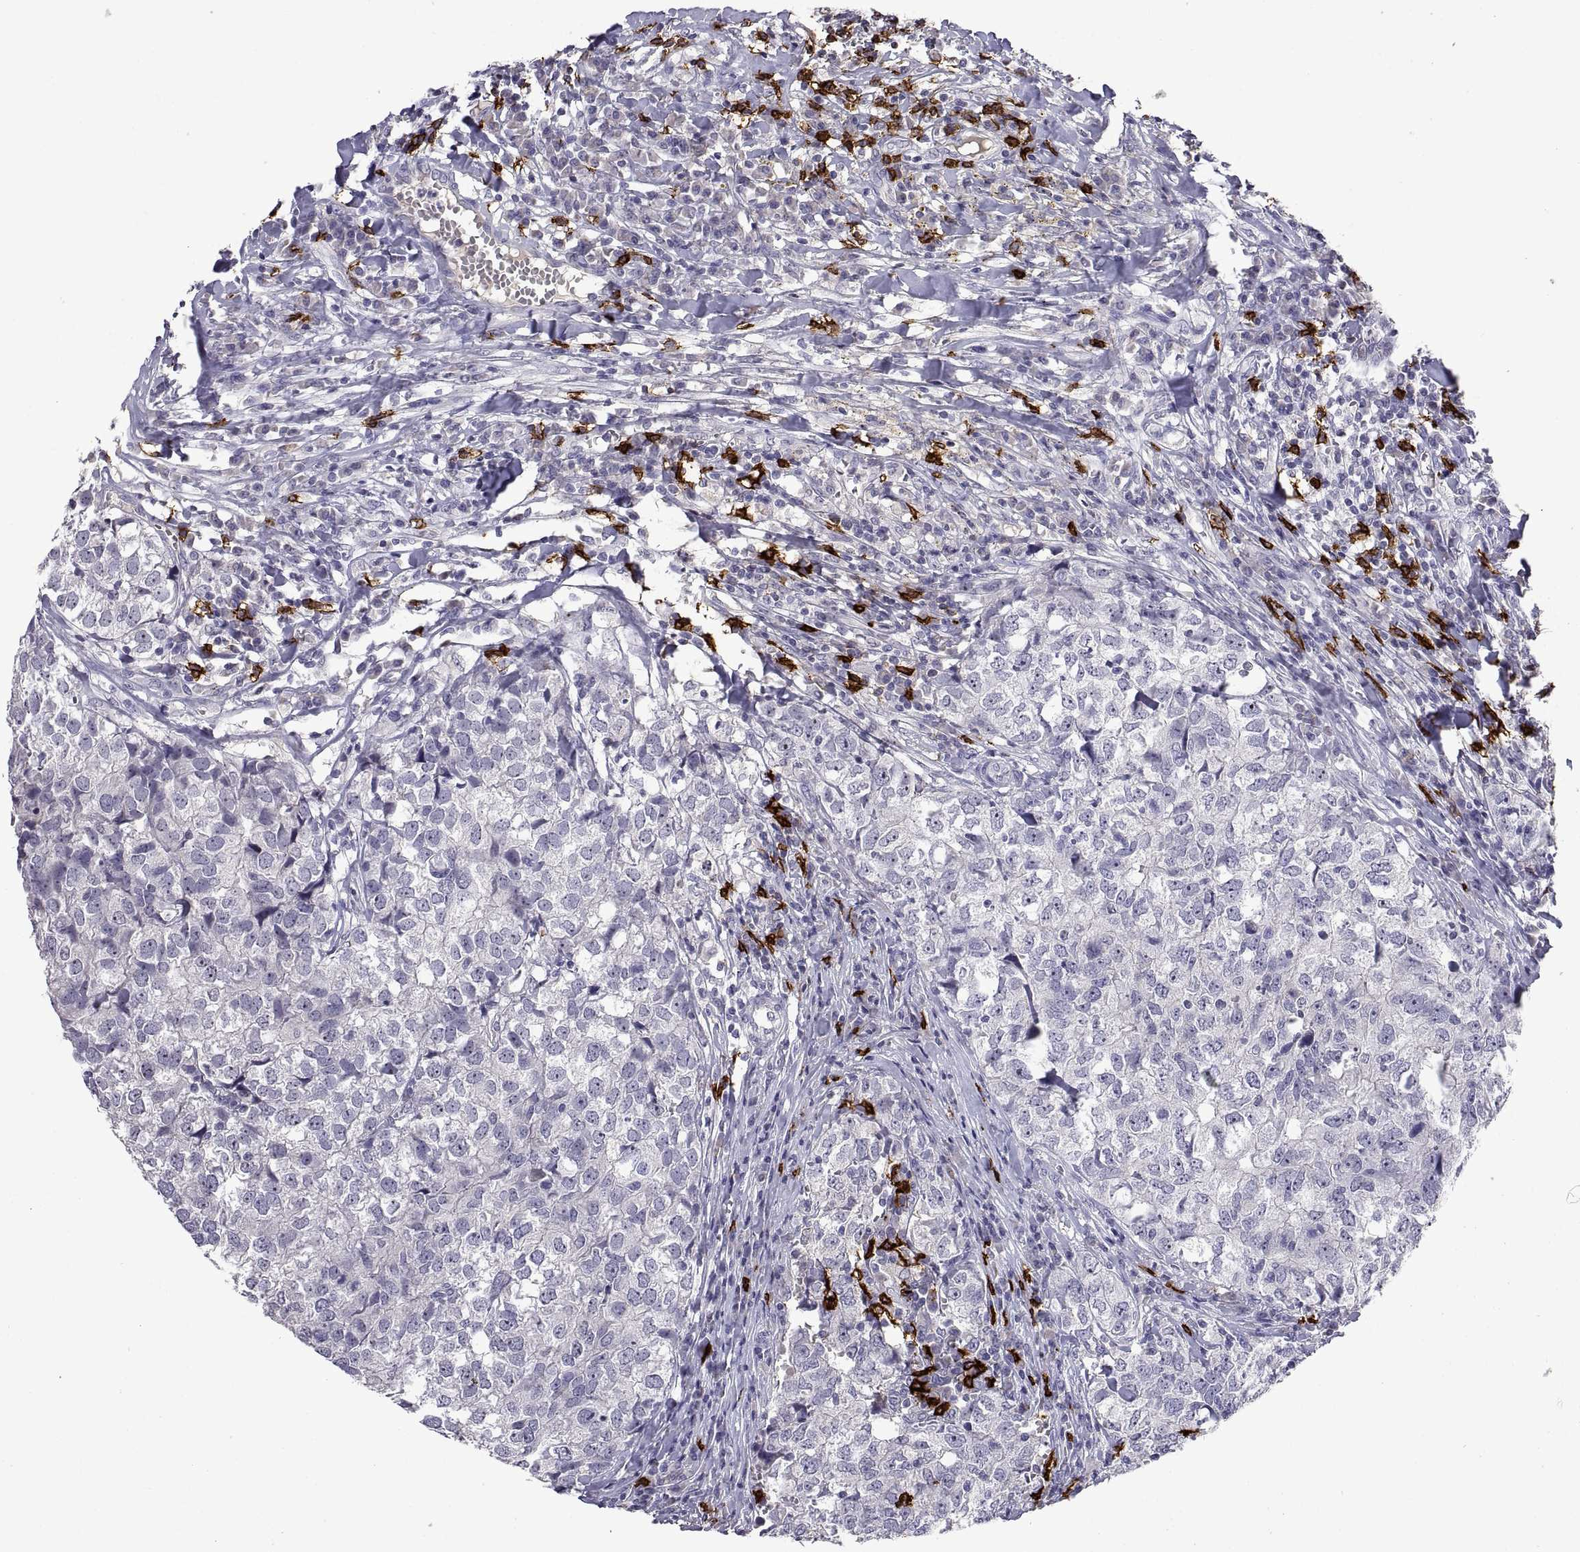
{"staining": {"intensity": "negative", "quantity": "none", "location": "none"}, "tissue": "breast cancer", "cell_type": "Tumor cells", "image_type": "cancer", "snomed": [{"axis": "morphology", "description": "Duct carcinoma"}, {"axis": "topography", "description": "Breast"}], "caption": "Image shows no significant protein staining in tumor cells of breast cancer (intraductal carcinoma). (Brightfield microscopy of DAB (3,3'-diaminobenzidine) immunohistochemistry at high magnification).", "gene": "MS4A1", "patient": {"sex": "female", "age": 30}}